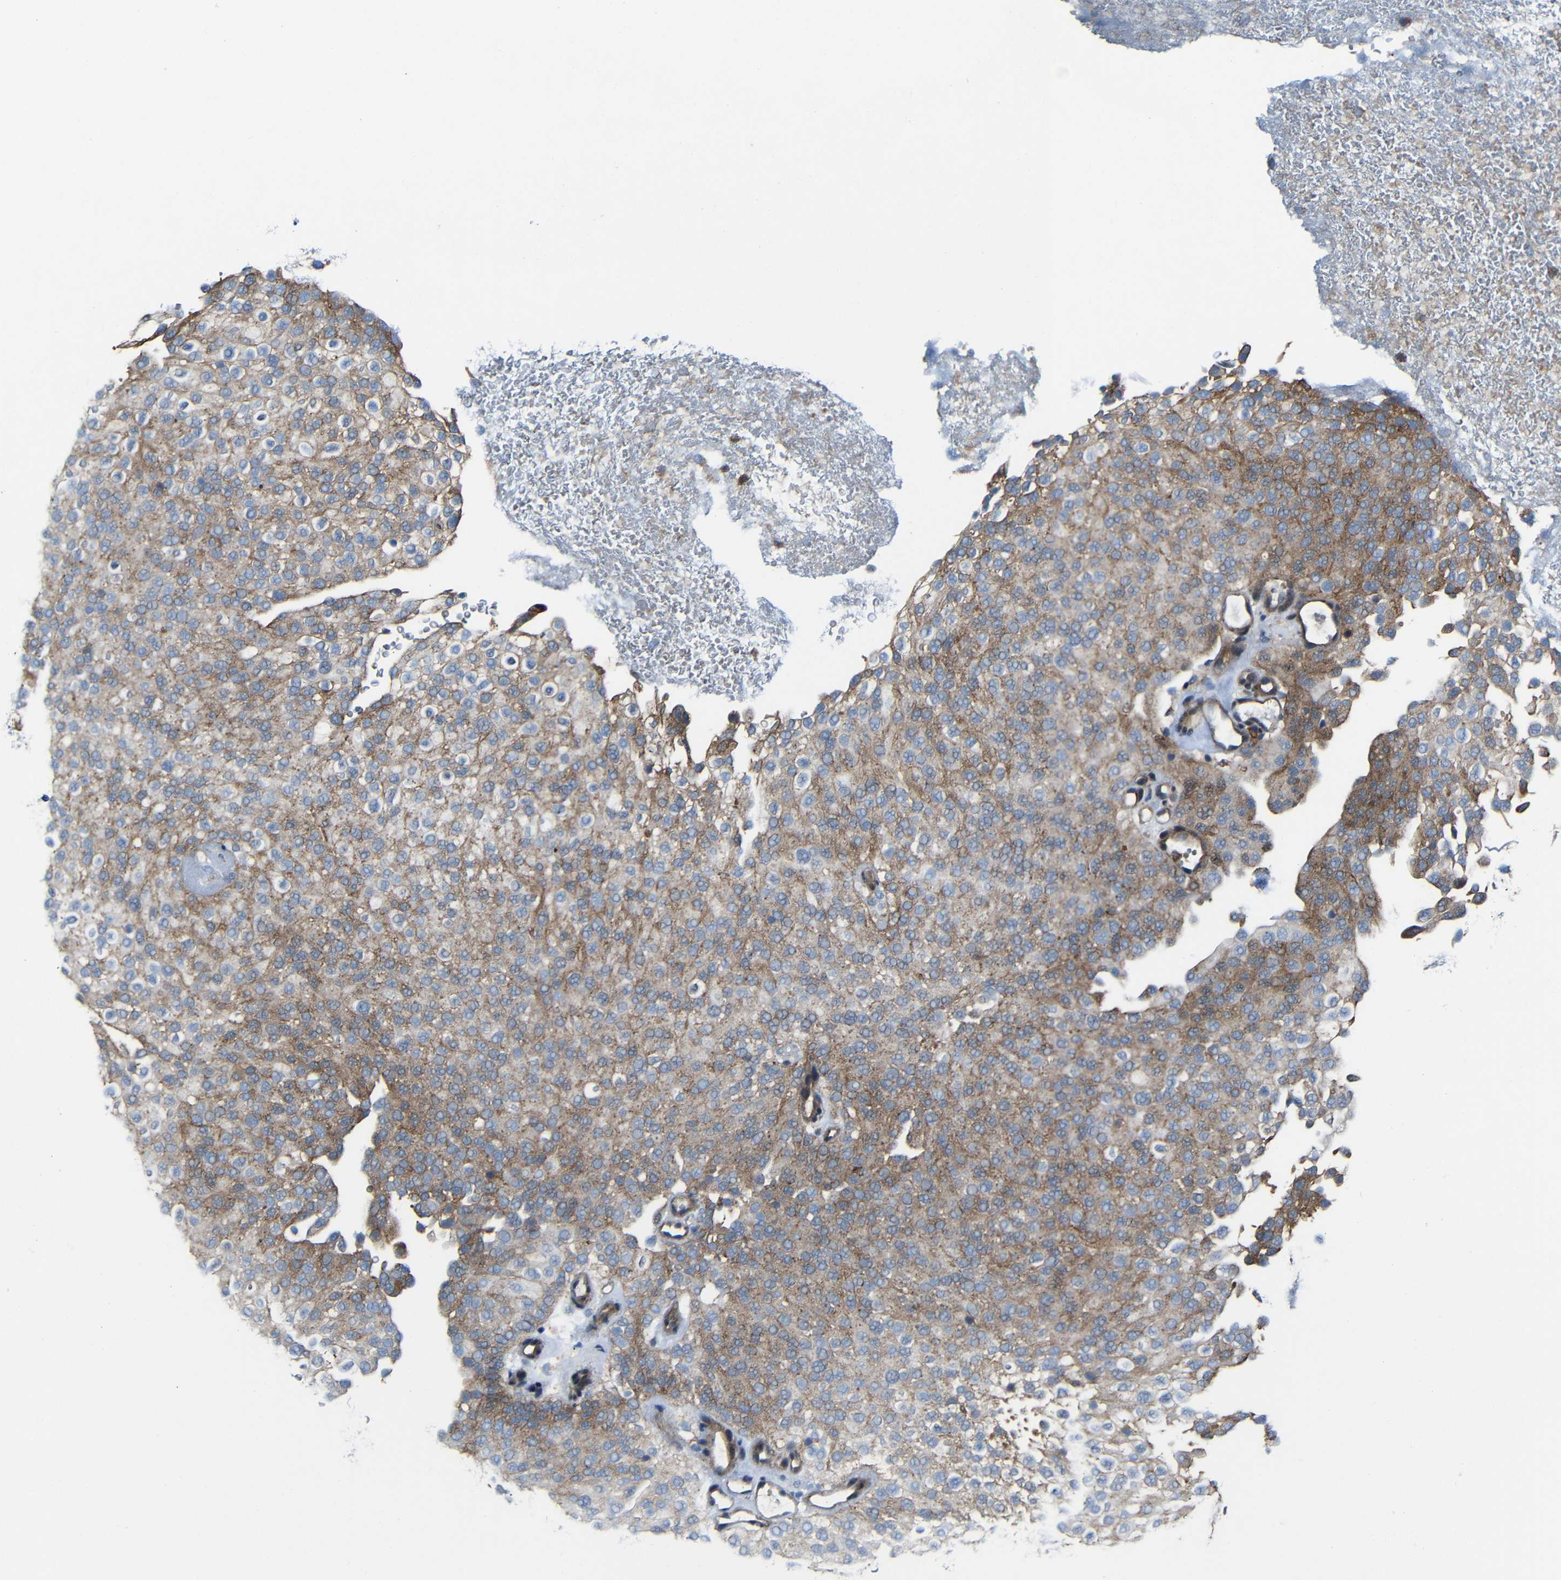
{"staining": {"intensity": "moderate", "quantity": "25%-75%", "location": "cytoplasmic/membranous"}, "tissue": "urothelial cancer", "cell_type": "Tumor cells", "image_type": "cancer", "snomed": [{"axis": "morphology", "description": "Urothelial carcinoma, Low grade"}, {"axis": "topography", "description": "Urinary bladder"}], "caption": "This micrograph reveals immunohistochemistry (IHC) staining of low-grade urothelial carcinoma, with medium moderate cytoplasmic/membranous expression in approximately 25%-75% of tumor cells.", "gene": "DNAJC5", "patient": {"sex": "male", "age": 78}}